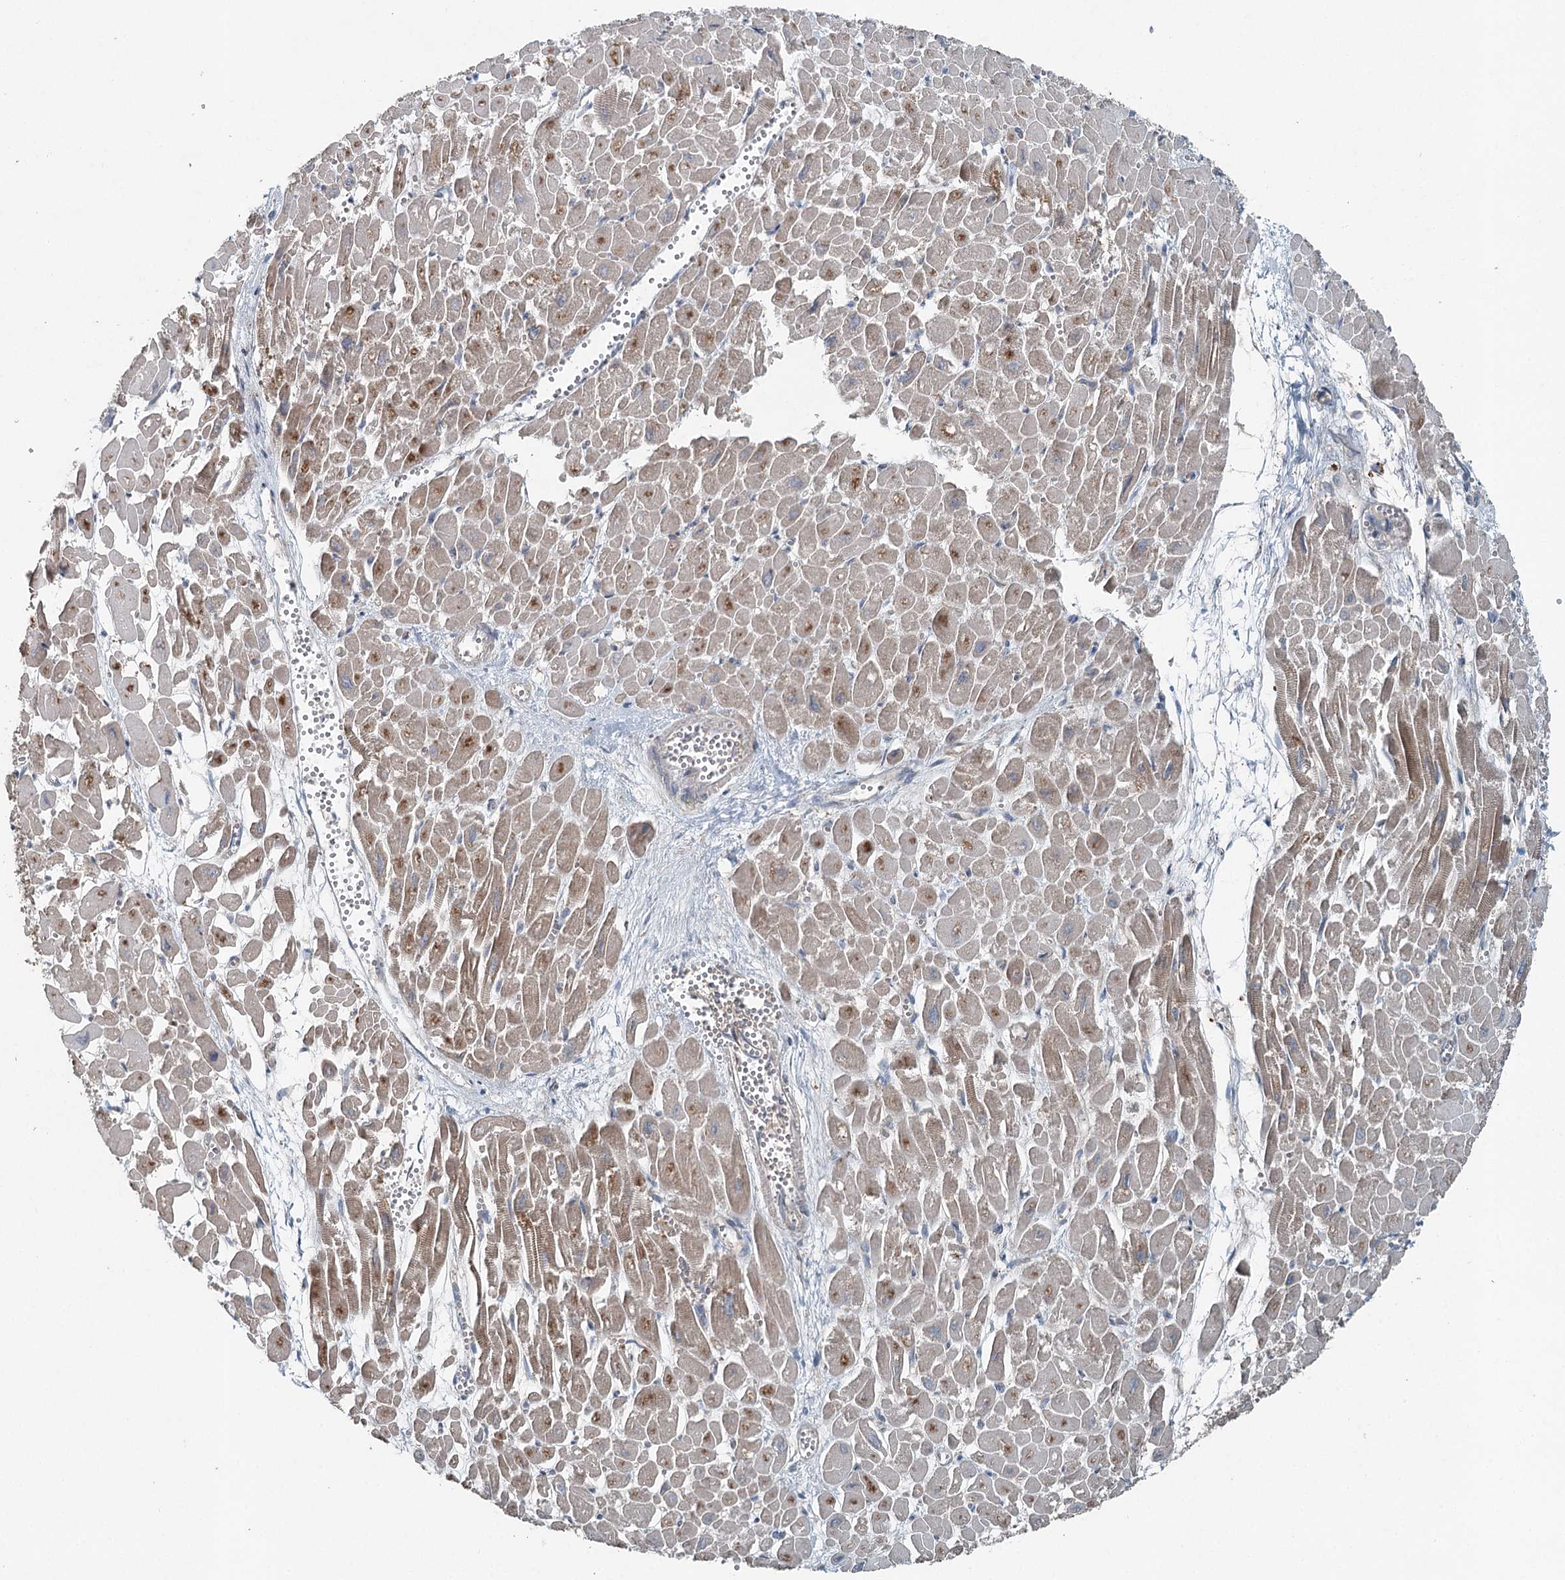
{"staining": {"intensity": "moderate", "quantity": "25%-75%", "location": "cytoplasmic/membranous"}, "tissue": "heart muscle", "cell_type": "Cardiomyocytes", "image_type": "normal", "snomed": [{"axis": "morphology", "description": "Normal tissue, NOS"}, {"axis": "topography", "description": "Heart"}], "caption": "Heart muscle stained with immunohistochemistry reveals moderate cytoplasmic/membranous positivity in about 25%-75% of cardiomyocytes.", "gene": "SKIC3", "patient": {"sex": "male", "age": 54}}